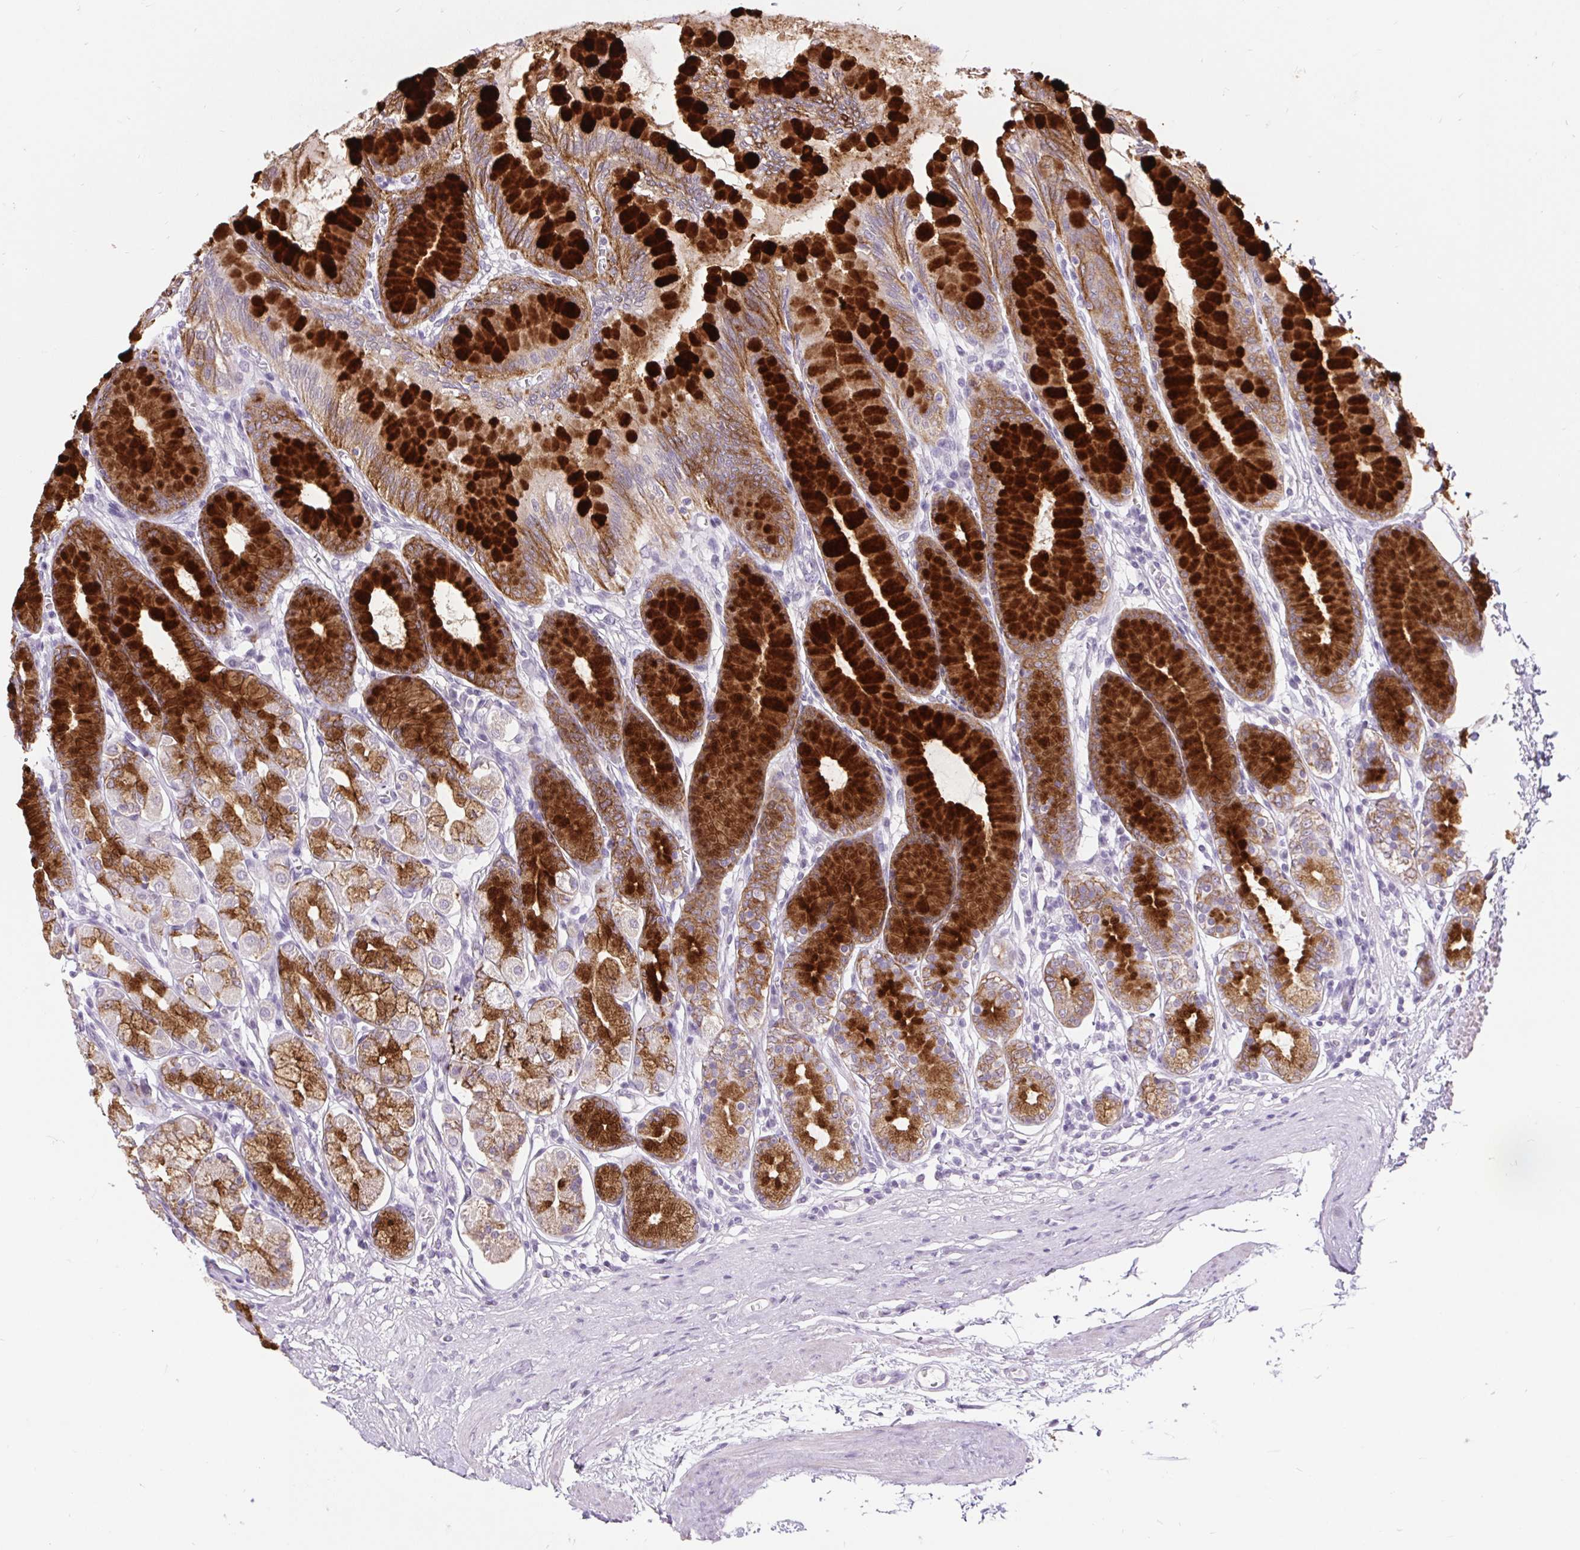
{"staining": {"intensity": "strong", "quantity": "25%-75%", "location": "cytoplasmic/membranous"}, "tissue": "stomach", "cell_type": "Glandular cells", "image_type": "normal", "snomed": [{"axis": "morphology", "description": "Normal tissue, NOS"}, {"axis": "topography", "description": "Stomach"}, {"axis": "topography", "description": "Stomach, lower"}], "caption": "Approximately 25%-75% of glandular cells in benign human stomach exhibit strong cytoplasmic/membranous protein expression as visualized by brown immunohistochemical staining.", "gene": "BCAS1", "patient": {"sex": "male", "age": 76}}